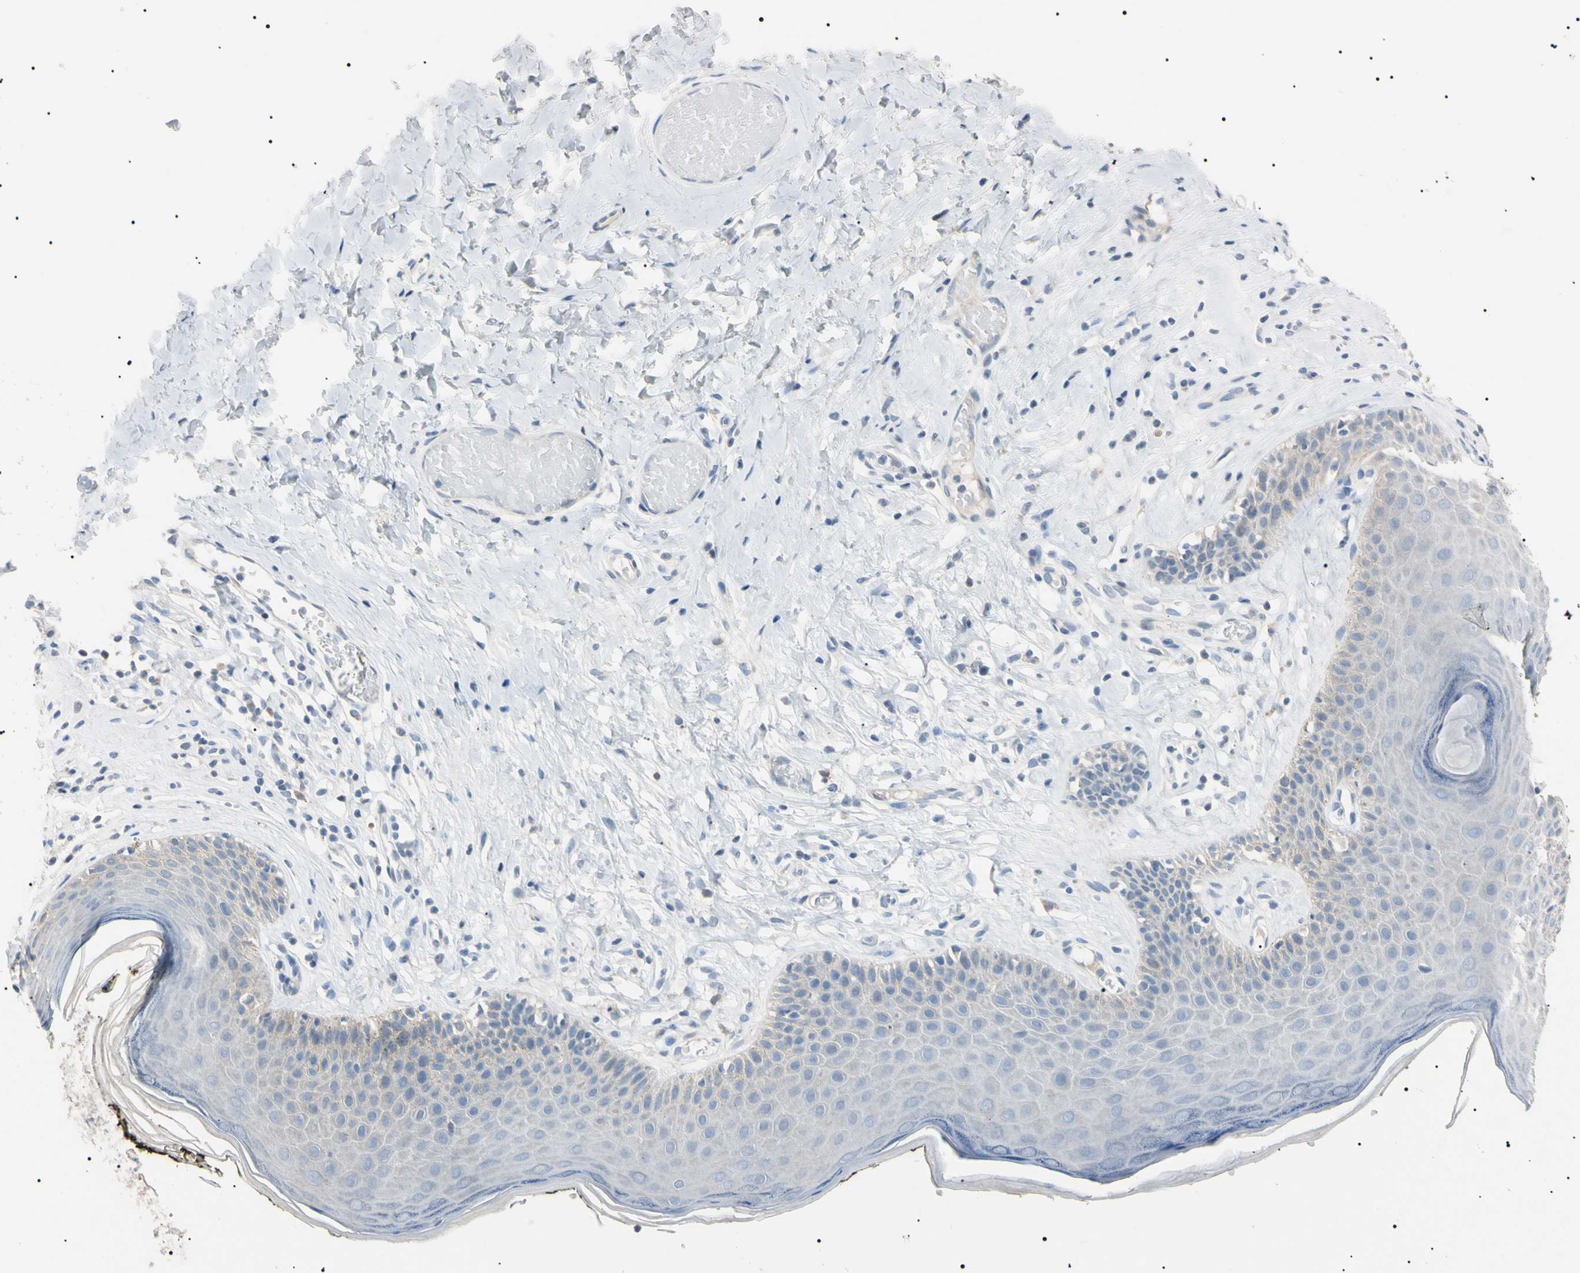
{"staining": {"intensity": "negative", "quantity": "none", "location": "none"}, "tissue": "skin", "cell_type": "Epidermal cells", "image_type": "normal", "snomed": [{"axis": "morphology", "description": "Normal tissue, NOS"}, {"axis": "morphology", "description": "Inflammation, NOS"}, {"axis": "topography", "description": "Vulva"}], "caption": "IHC micrograph of unremarkable skin: skin stained with DAB displays no significant protein expression in epidermal cells. Brightfield microscopy of immunohistochemistry (IHC) stained with DAB (brown) and hematoxylin (blue), captured at high magnification.", "gene": "CGB3", "patient": {"sex": "female", "age": 84}}